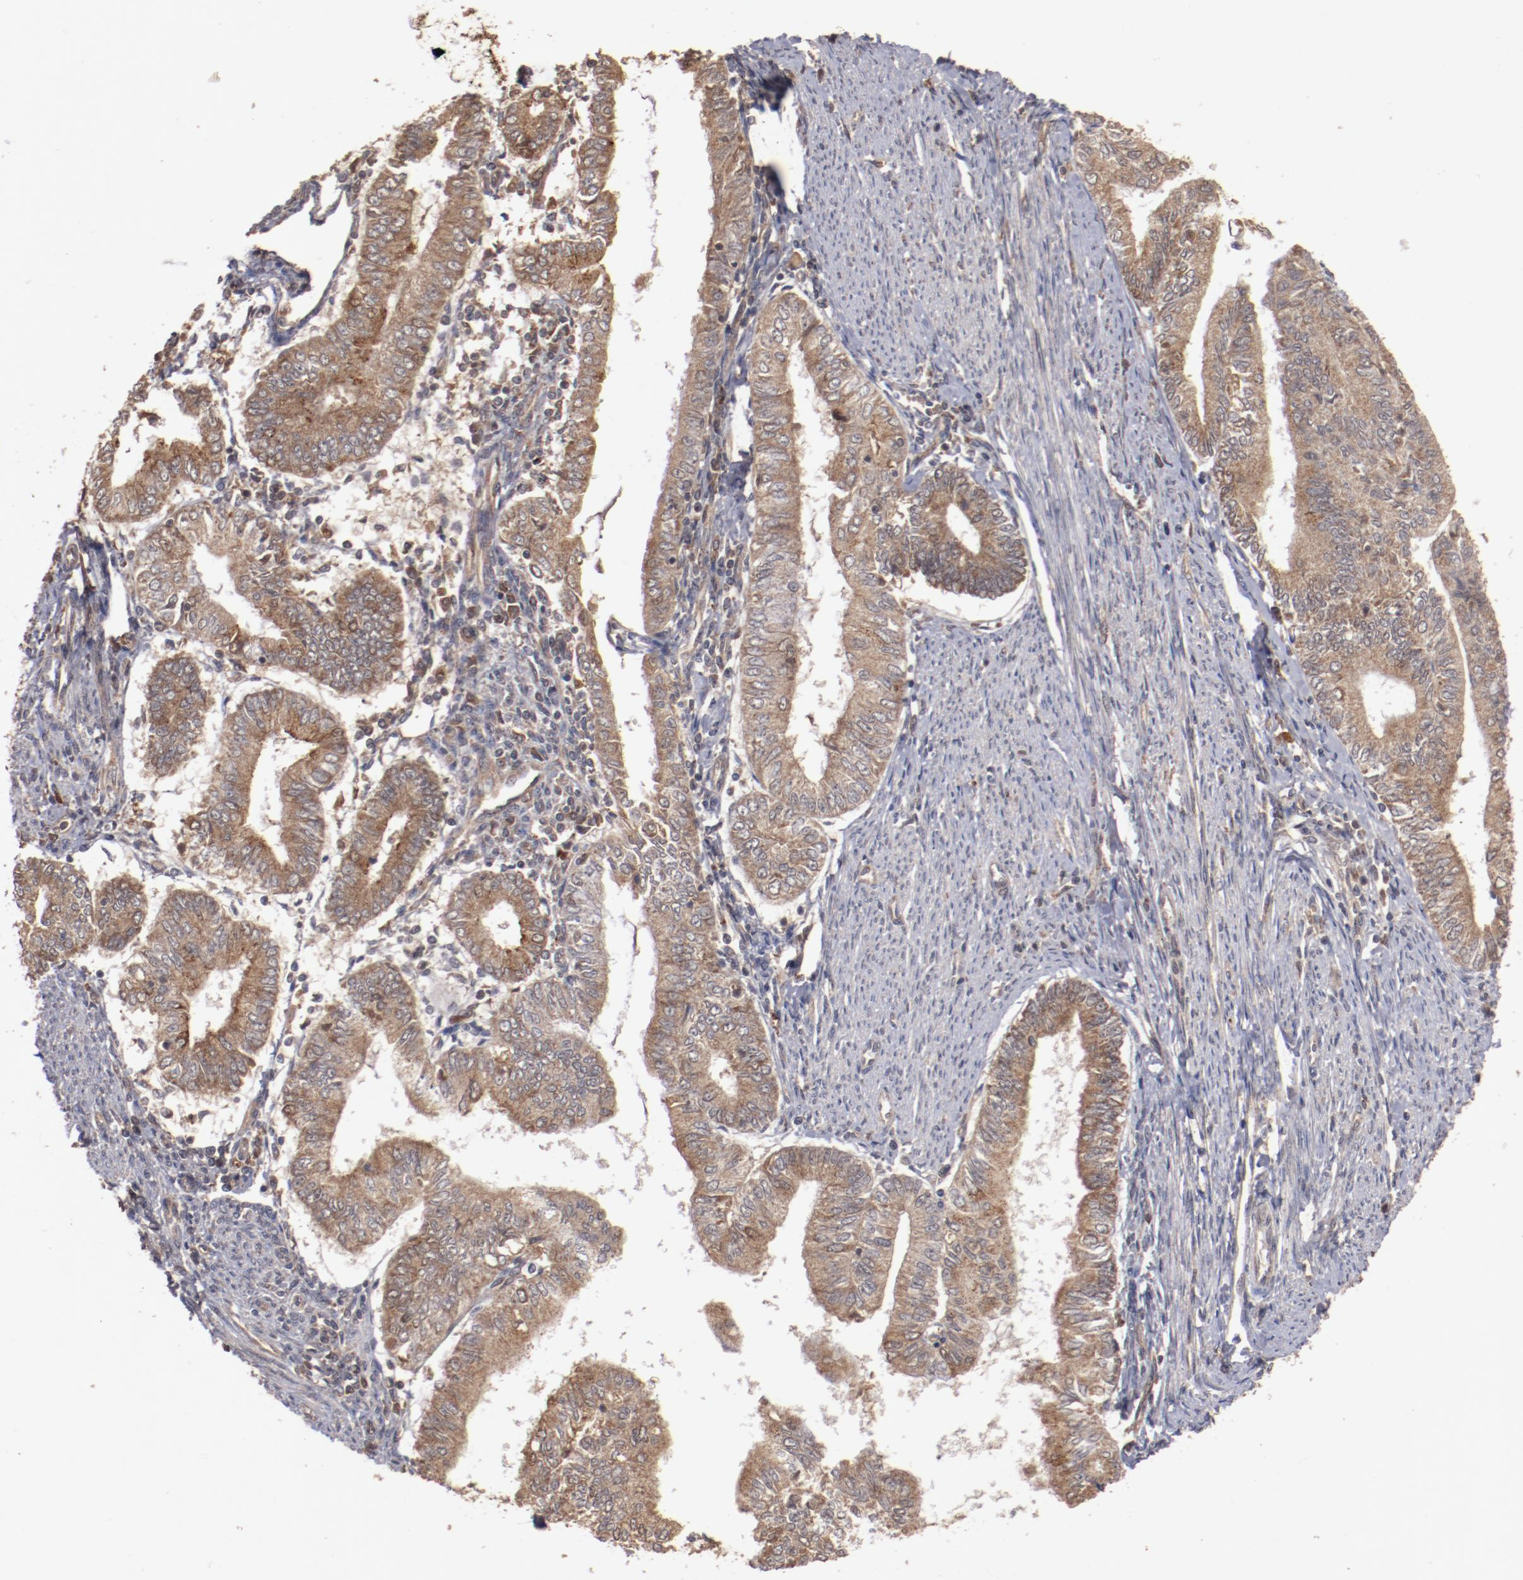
{"staining": {"intensity": "moderate", "quantity": ">75%", "location": "cytoplasmic/membranous"}, "tissue": "endometrial cancer", "cell_type": "Tumor cells", "image_type": "cancer", "snomed": [{"axis": "morphology", "description": "Adenocarcinoma, NOS"}, {"axis": "topography", "description": "Endometrium"}], "caption": "Moderate cytoplasmic/membranous positivity for a protein is present in about >75% of tumor cells of adenocarcinoma (endometrial) using immunohistochemistry.", "gene": "TENM1", "patient": {"sex": "female", "age": 66}}